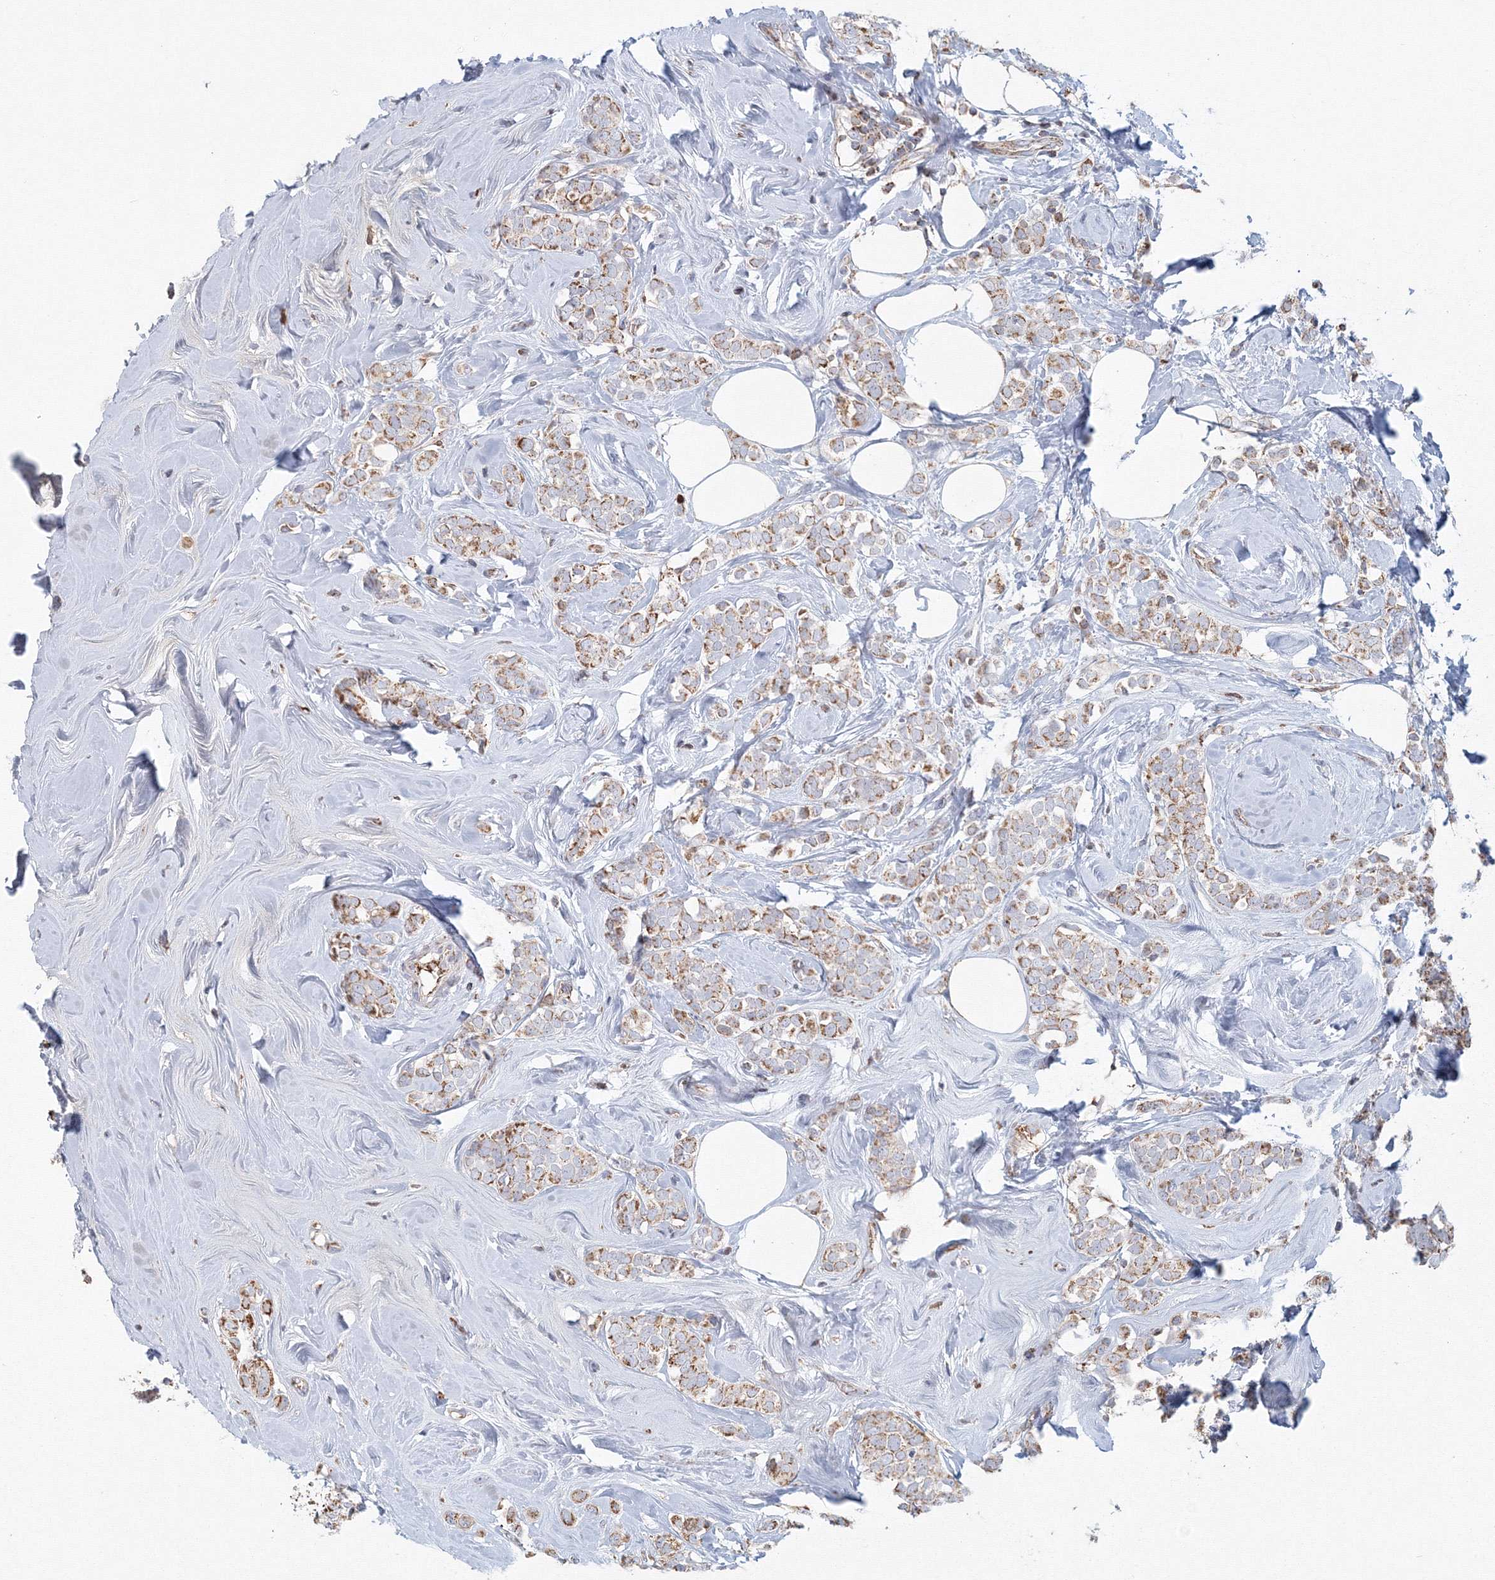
{"staining": {"intensity": "moderate", "quantity": ">75%", "location": "cytoplasmic/membranous"}, "tissue": "breast cancer", "cell_type": "Tumor cells", "image_type": "cancer", "snomed": [{"axis": "morphology", "description": "Lobular carcinoma"}, {"axis": "topography", "description": "Breast"}], "caption": "A micrograph showing moderate cytoplasmic/membranous expression in about >75% of tumor cells in breast lobular carcinoma, as visualized by brown immunohistochemical staining.", "gene": "GRPEL1", "patient": {"sex": "female", "age": 47}}